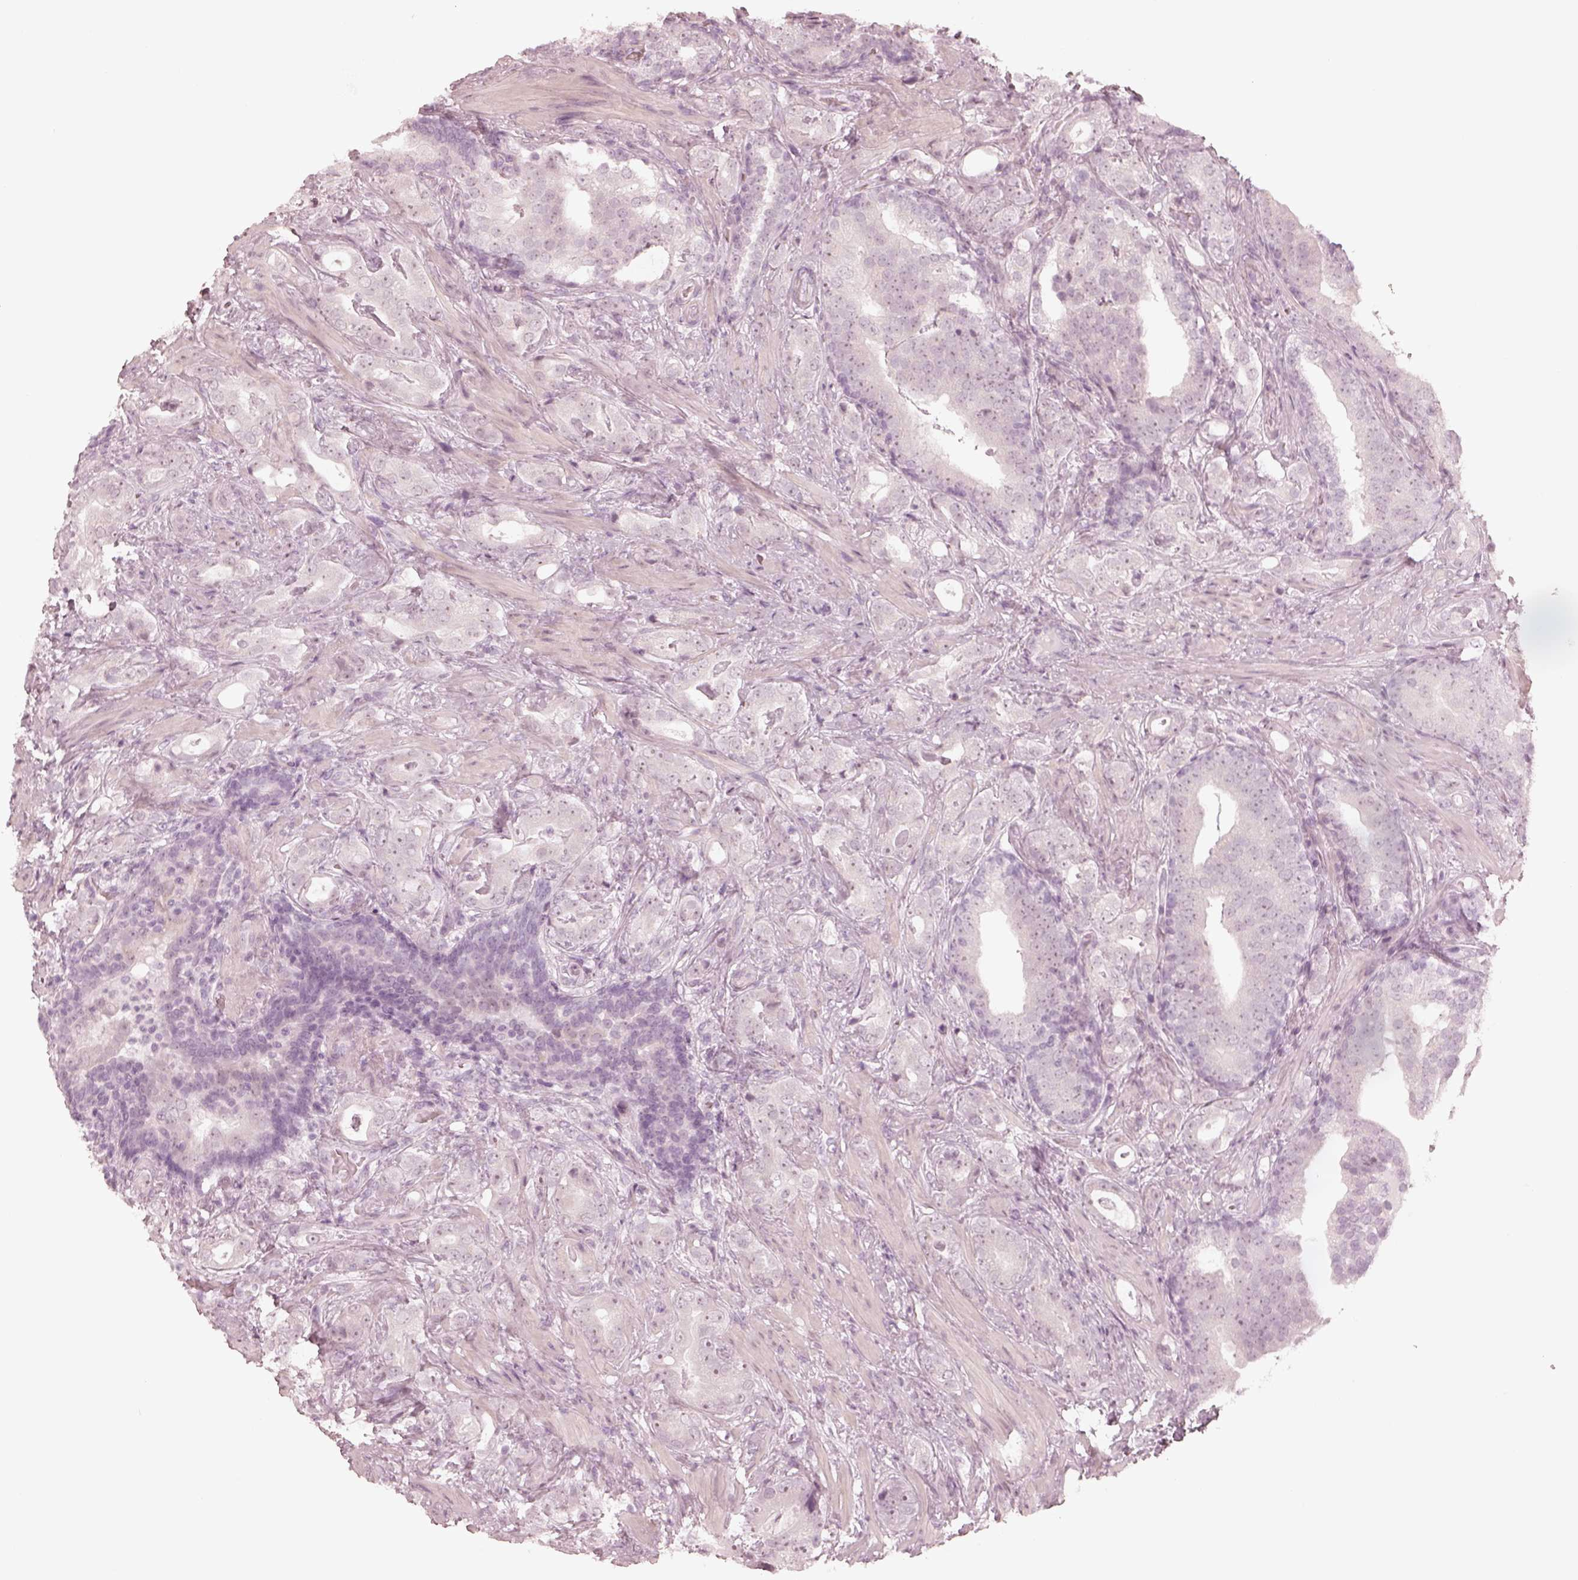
{"staining": {"intensity": "negative", "quantity": "none", "location": "none"}, "tissue": "prostate cancer", "cell_type": "Tumor cells", "image_type": "cancer", "snomed": [{"axis": "morphology", "description": "Adenocarcinoma, NOS"}, {"axis": "topography", "description": "Prostate"}], "caption": "This is a photomicrograph of IHC staining of prostate cancer (adenocarcinoma), which shows no positivity in tumor cells.", "gene": "CALR3", "patient": {"sex": "male", "age": 57}}